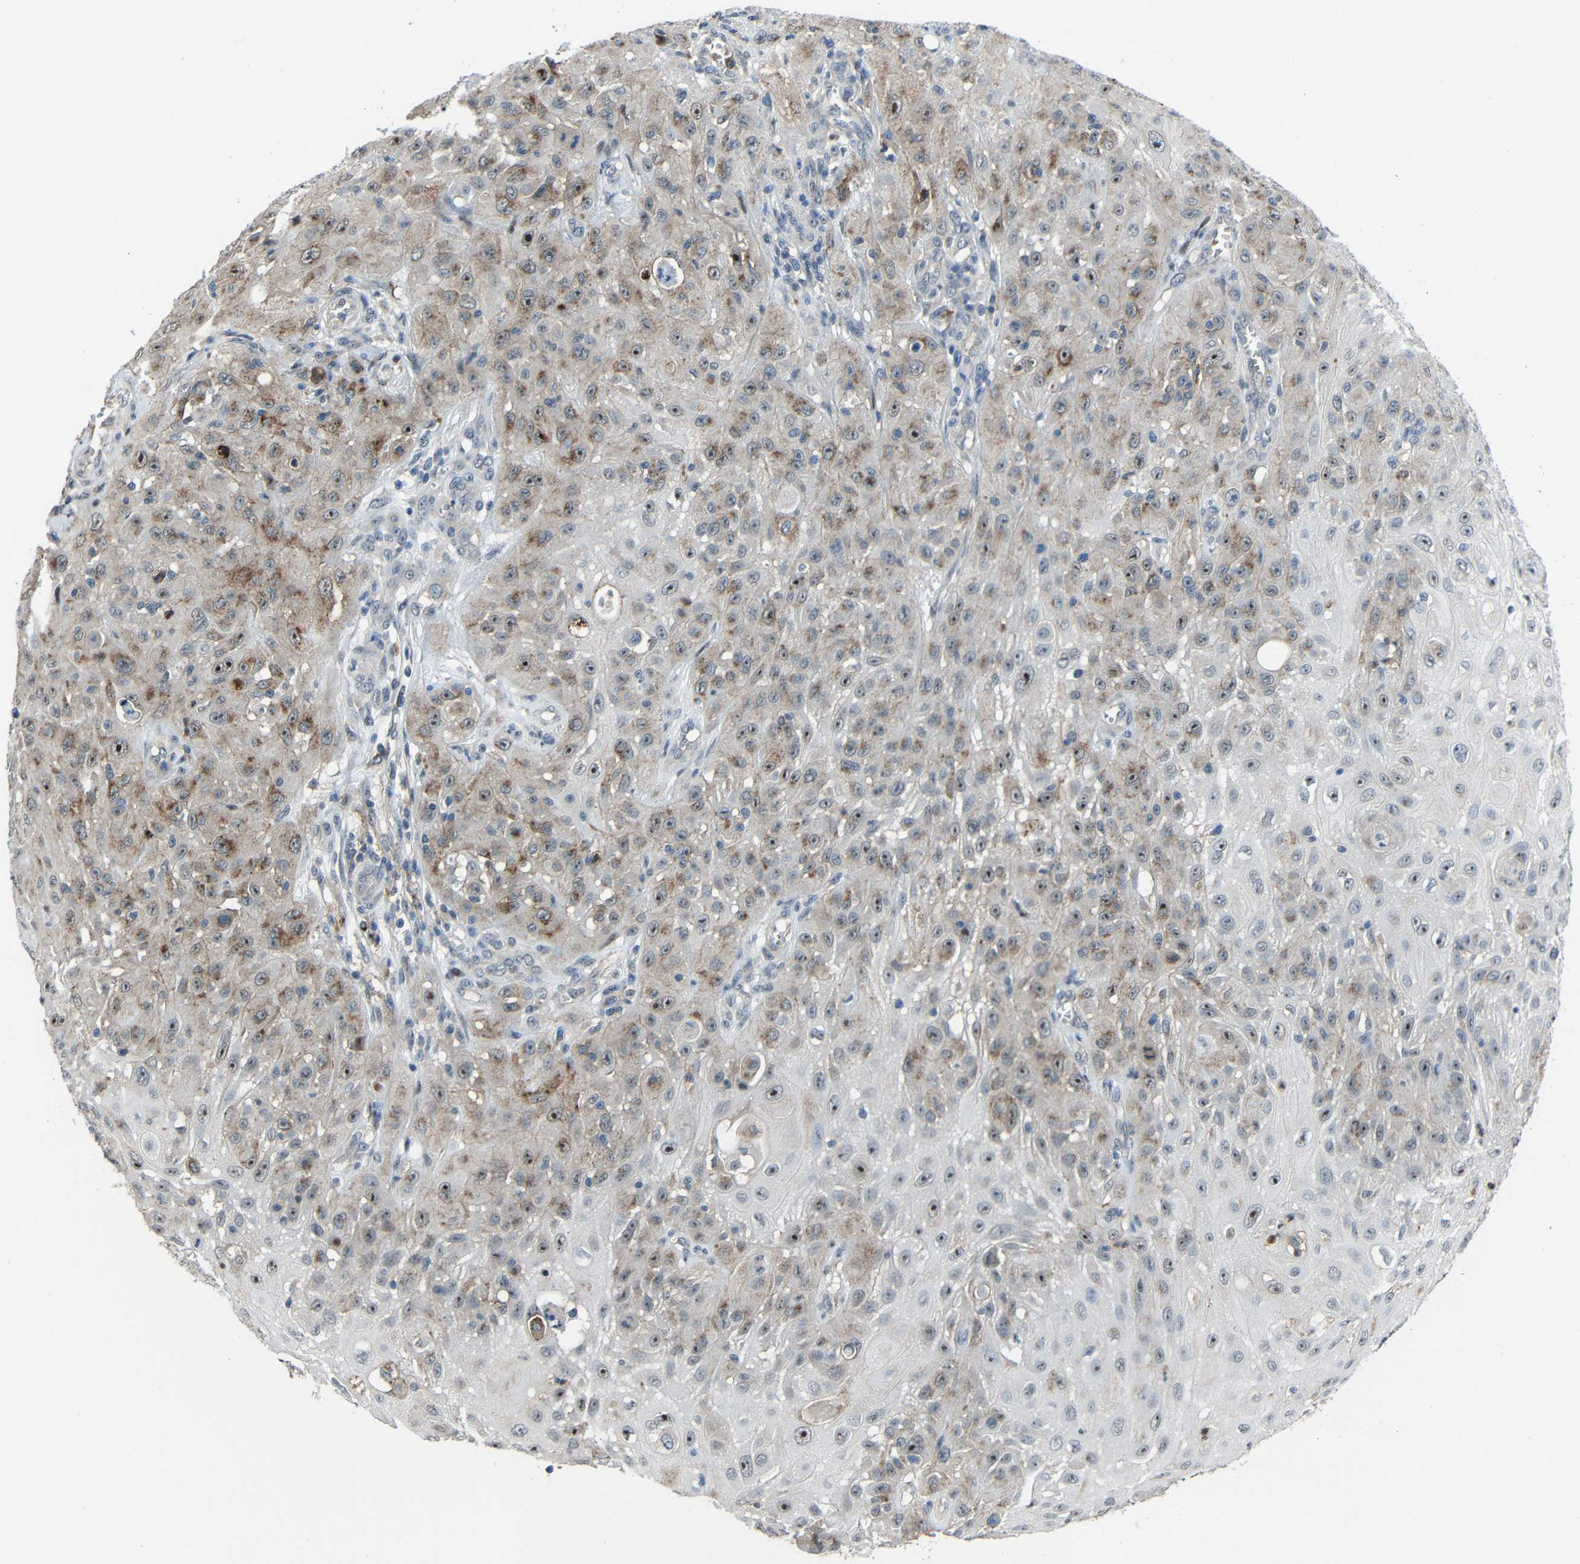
{"staining": {"intensity": "moderate", "quantity": "25%-75%", "location": "cytoplasmic/membranous,nuclear"}, "tissue": "skin cancer", "cell_type": "Tumor cells", "image_type": "cancer", "snomed": [{"axis": "morphology", "description": "Squamous cell carcinoma, NOS"}, {"axis": "topography", "description": "Skin"}], "caption": "Moderate cytoplasmic/membranous and nuclear staining for a protein is identified in about 25%-75% of tumor cells of skin squamous cell carcinoma using IHC.", "gene": "DNAJC5", "patient": {"sex": "male", "age": 75}}